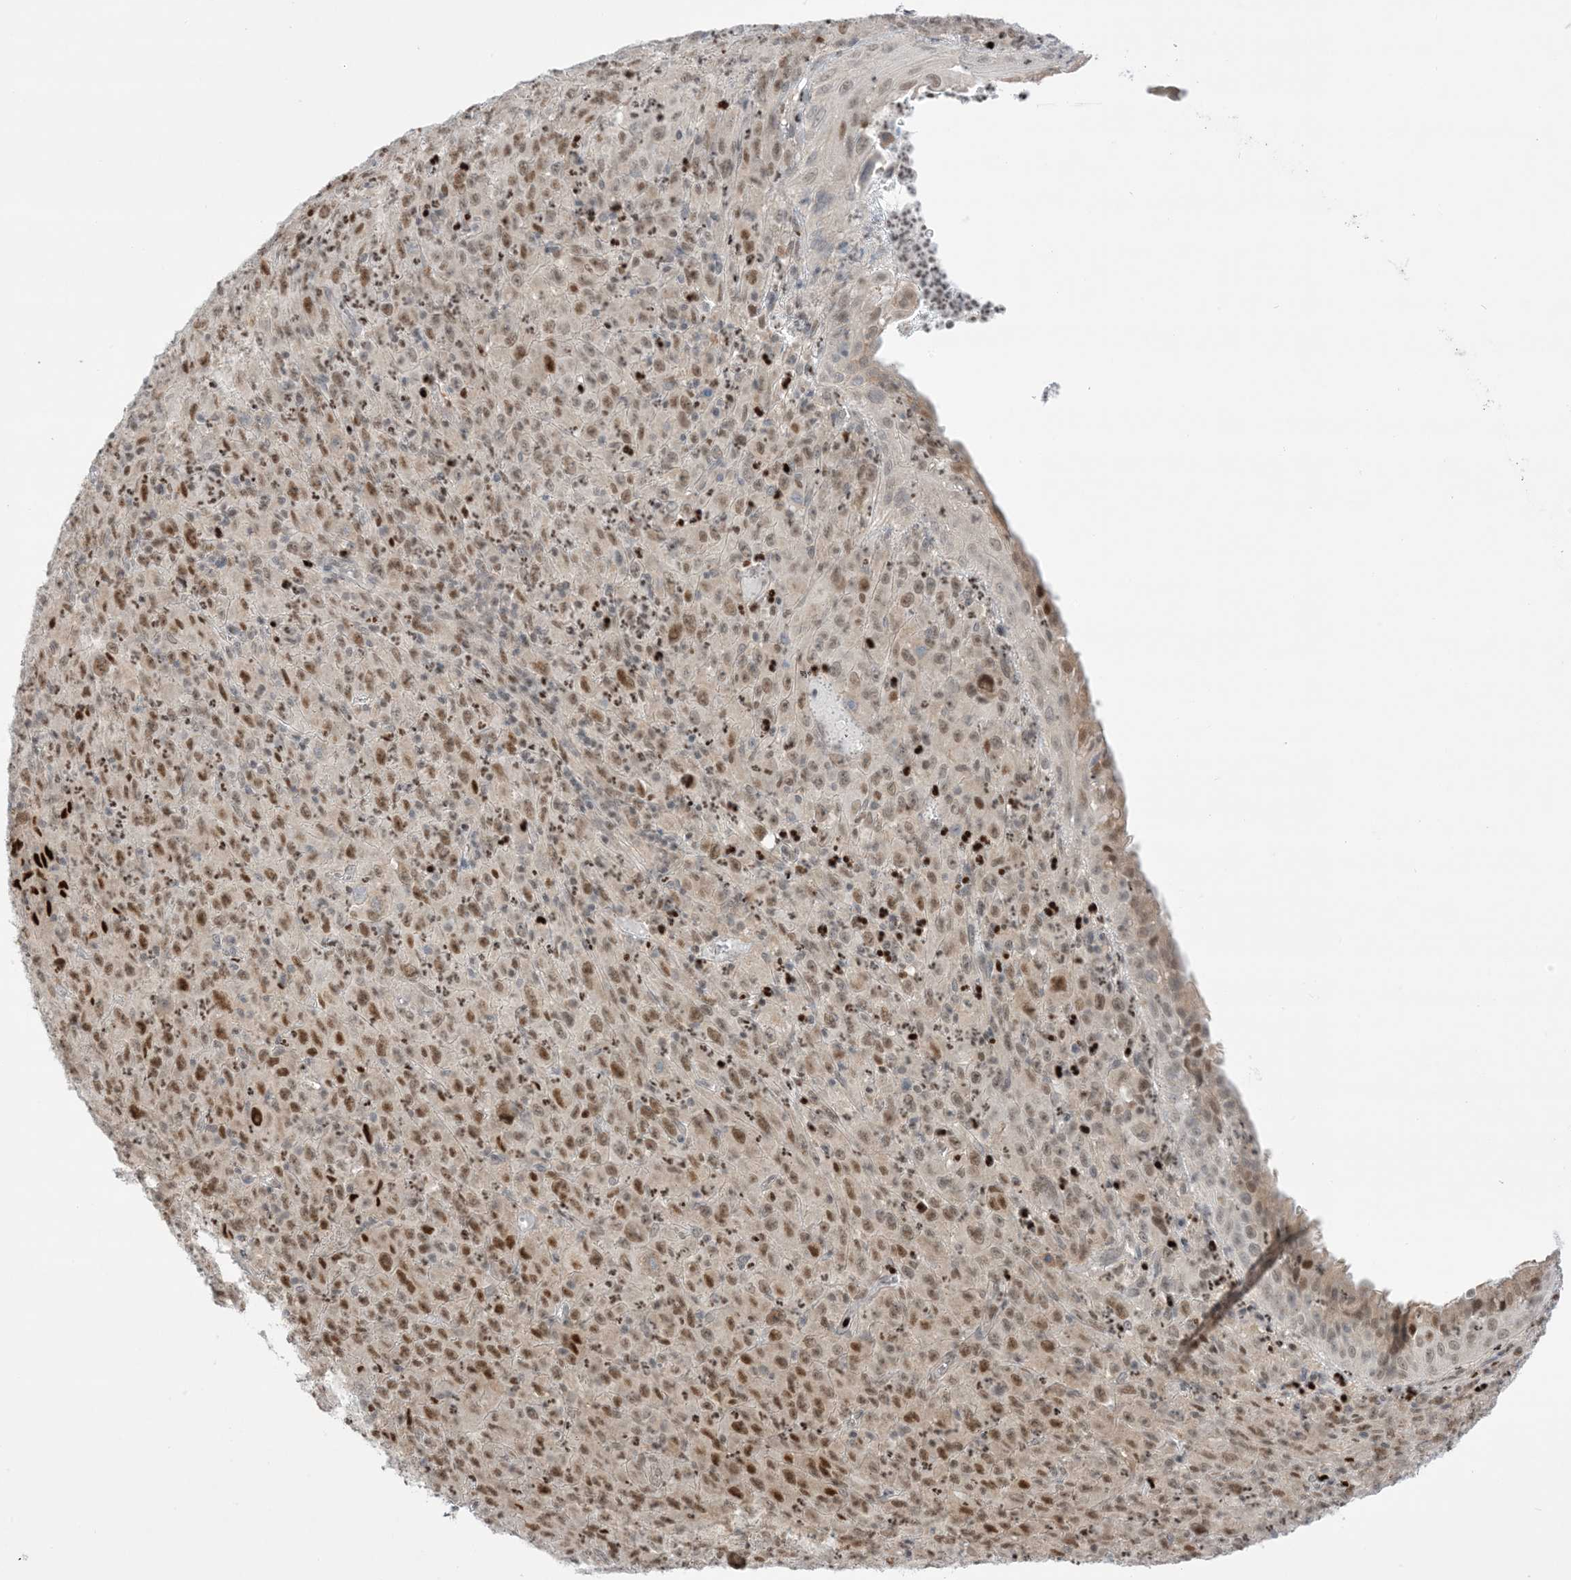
{"staining": {"intensity": "moderate", "quantity": ">75%", "location": "nuclear"}, "tissue": "melanoma", "cell_type": "Tumor cells", "image_type": "cancer", "snomed": [{"axis": "morphology", "description": "Malignant melanoma, Metastatic site"}, {"axis": "topography", "description": "Skin"}], "caption": "Immunohistochemistry histopathology image of melanoma stained for a protein (brown), which exhibits medium levels of moderate nuclear positivity in about >75% of tumor cells.", "gene": "TFPT", "patient": {"sex": "female", "age": 56}}